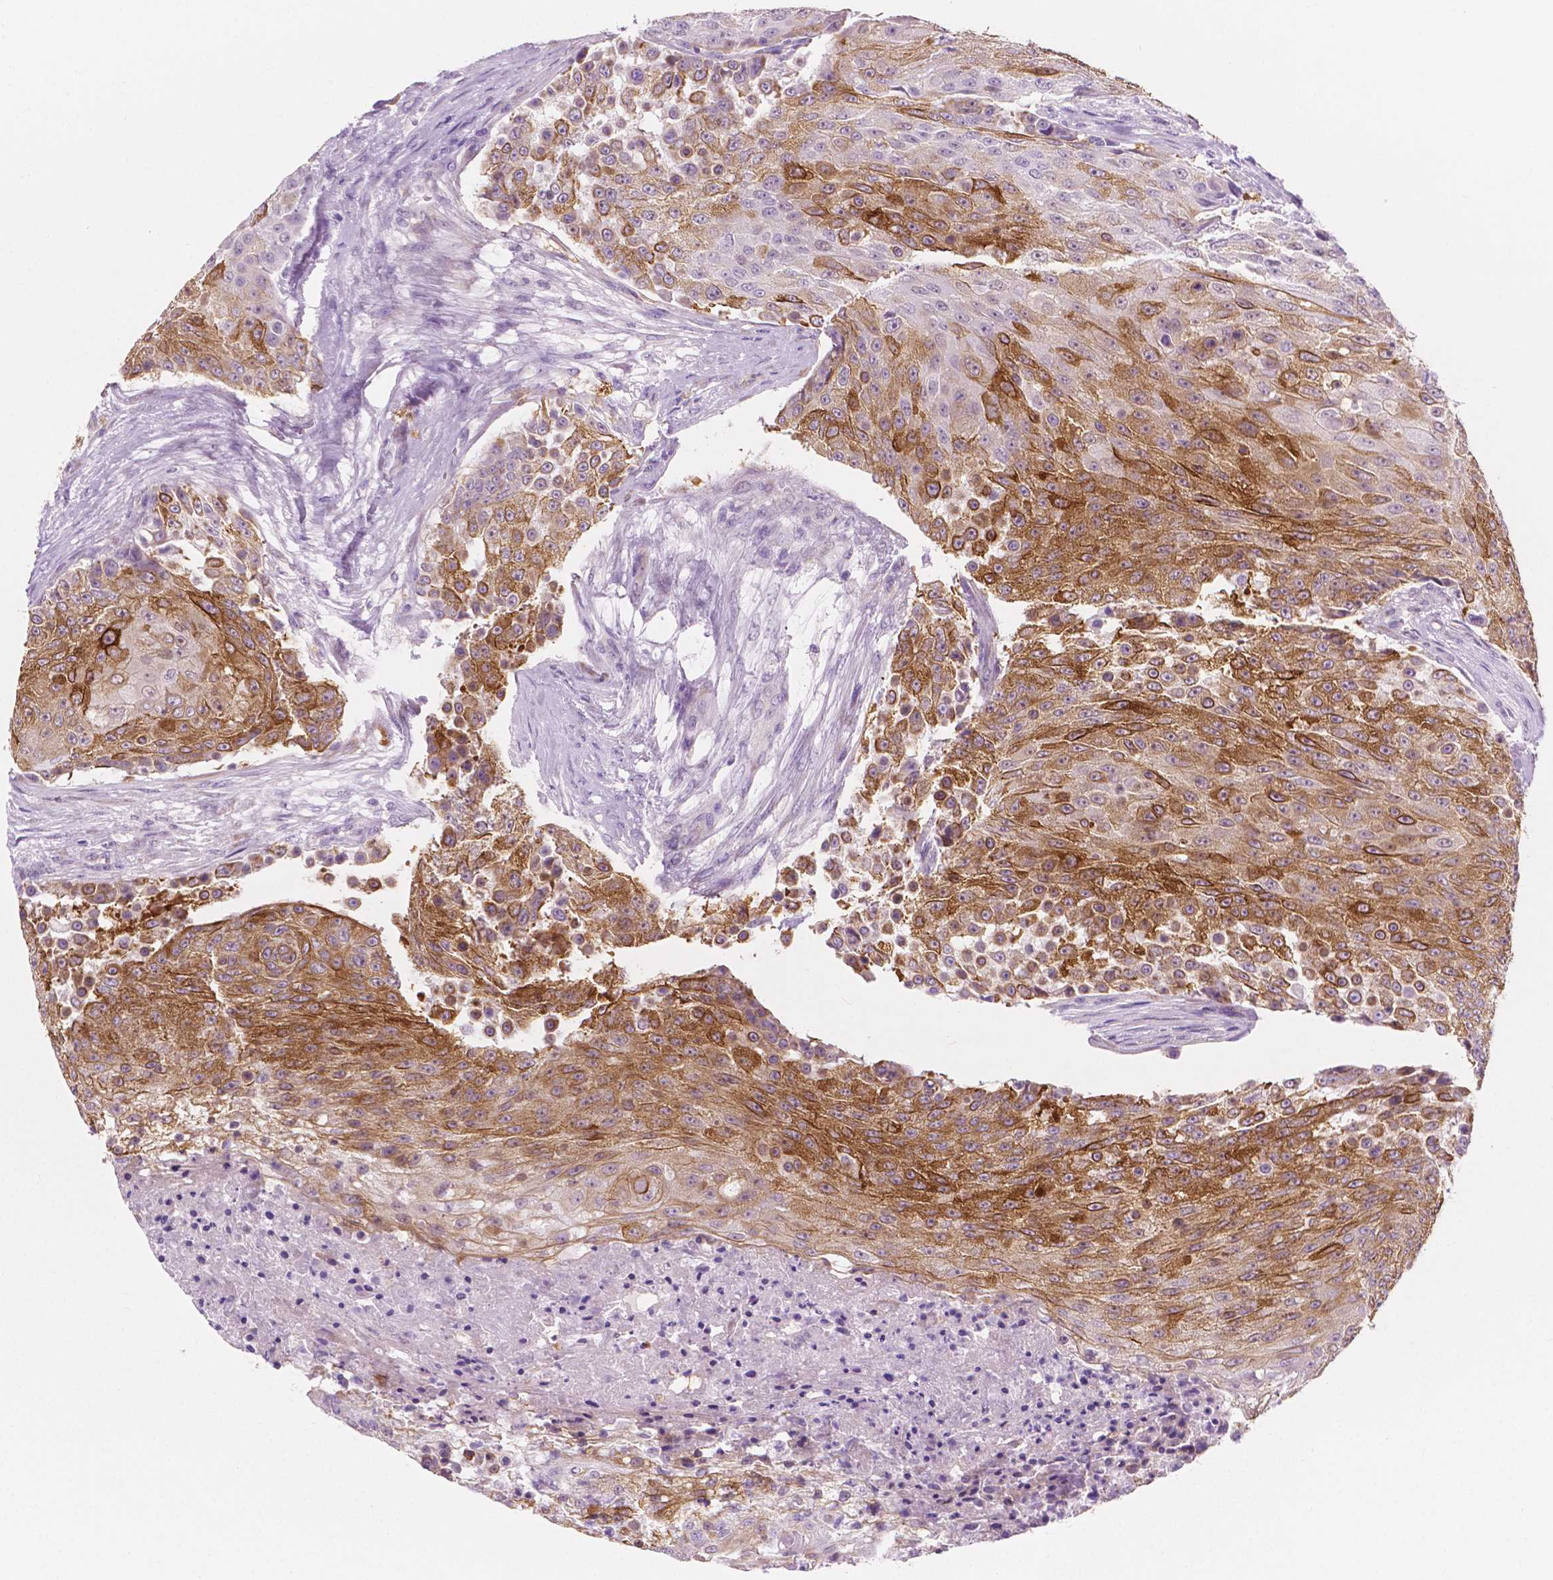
{"staining": {"intensity": "moderate", "quantity": ">75%", "location": "cytoplasmic/membranous"}, "tissue": "urothelial cancer", "cell_type": "Tumor cells", "image_type": "cancer", "snomed": [{"axis": "morphology", "description": "Urothelial carcinoma, High grade"}, {"axis": "topography", "description": "Urinary bladder"}], "caption": "A high-resolution micrograph shows immunohistochemistry (IHC) staining of high-grade urothelial carcinoma, which displays moderate cytoplasmic/membranous staining in approximately >75% of tumor cells. The staining was performed using DAB, with brown indicating positive protein expression. Nuclei are stained blue with hematoxylin.", "gene": "EPPK1", "patient": {"sex": "female", "age": 63}}